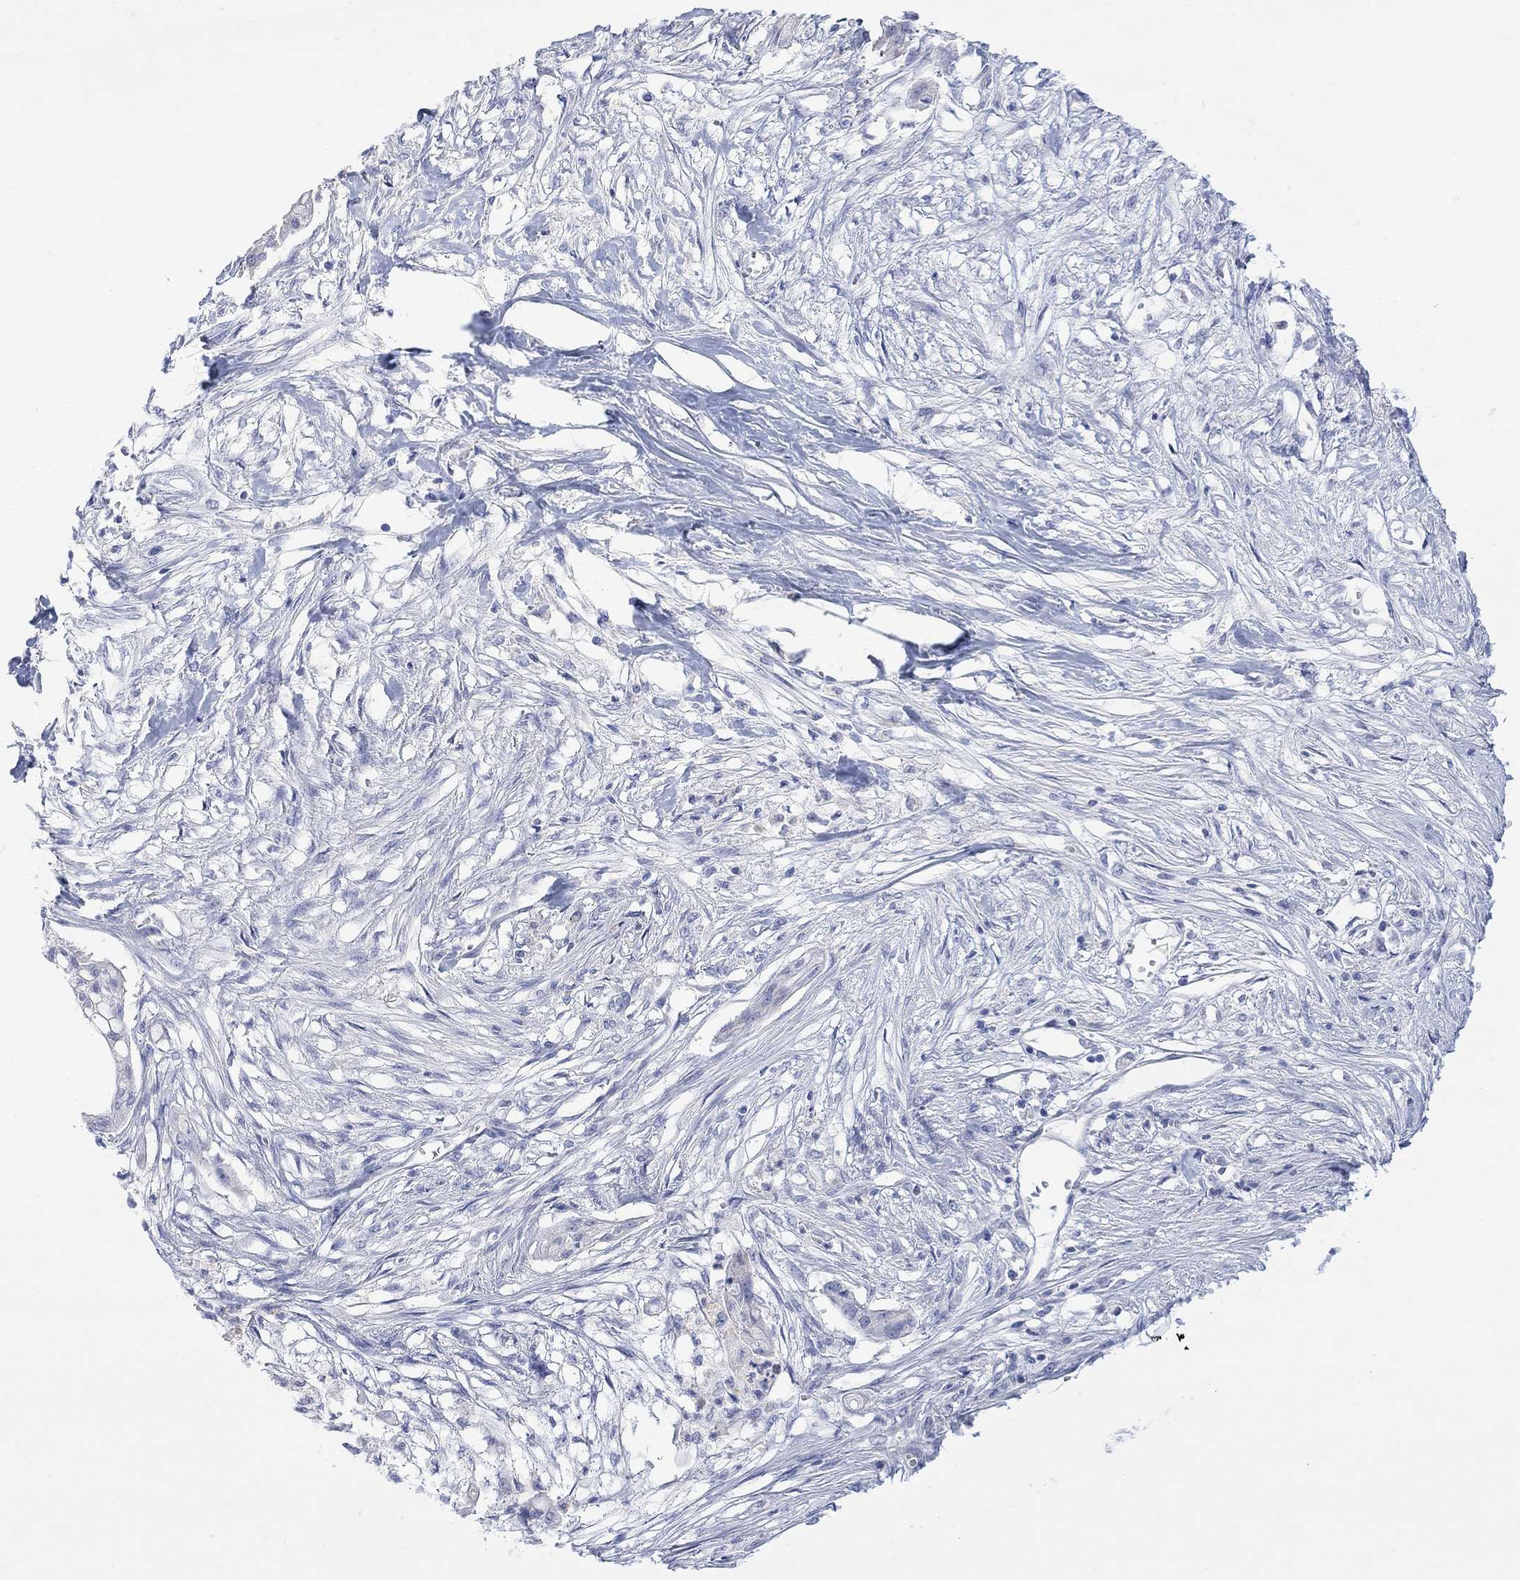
{"staining": {"intensity": "negative", "quantity": "none", "location": "none"}, "tissue": "pancreatic cancer", "cell_type": "Tumor cells", "image_type": "cancer", "snomed": [{"axis": "morphology", "description": "Normal tissue, NOS"}, {"axis": "morphology", "description": "Adenocarcinoma, NOS"}, {"axis": "topography", "description": "Pancreas"}], "caption": "Tumor cells are negative for protein expression in human adenocarcinoma (pancreatic). (Brightfield microscopy of DAB (3,3'-diaminobenzidine) immunohistochemistry at high magnification).", "gene": "FBP2", "patient": {"sex": "female", "age": 58}}